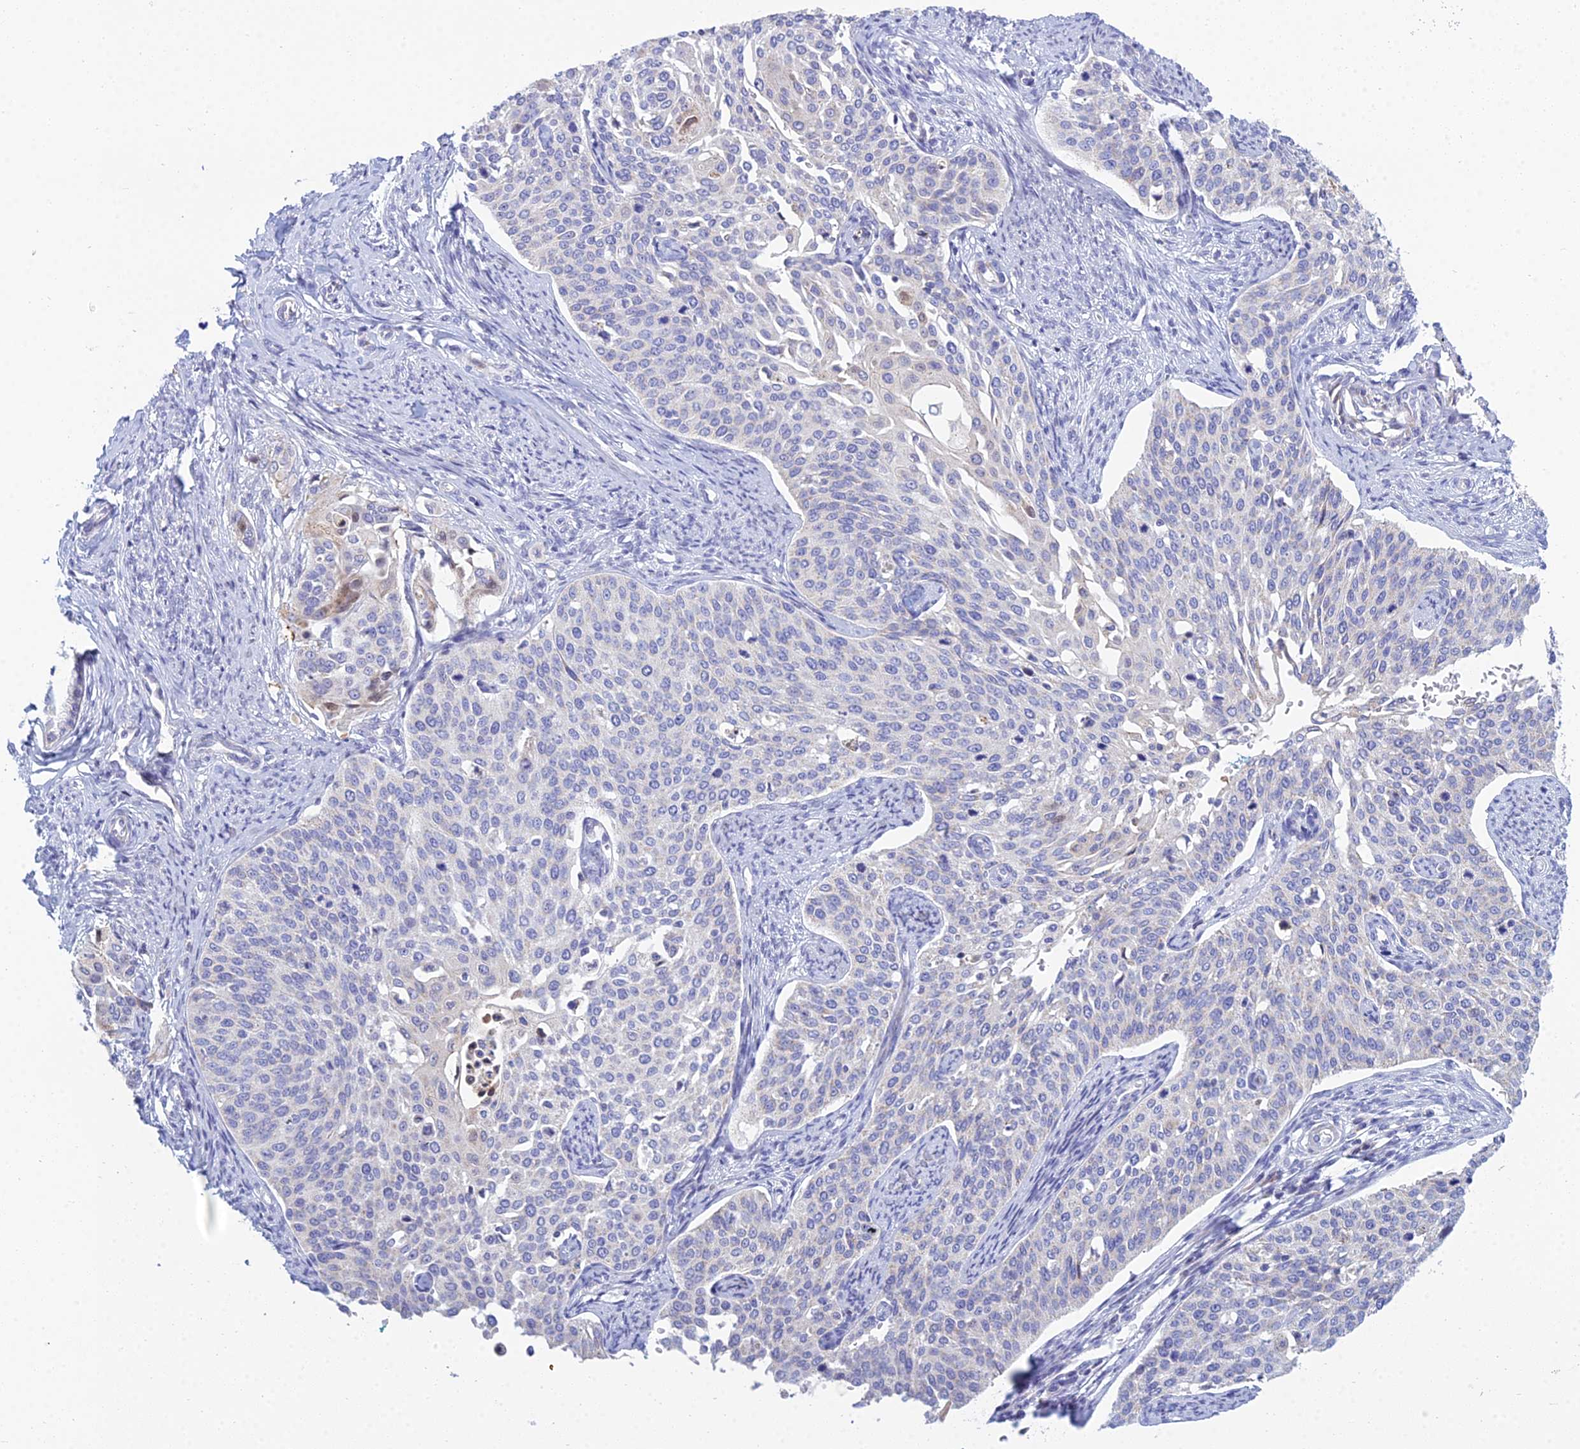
{"staining": {"intensity": "negative", "quantity": "none", "location": "none"}, "tissue": "cervical cancer", "cell_type": "Tumor cells", "image_type": "cancer", "snomed": [{"axis": "morphology", "description": "Squamous cell carcinoma, NOS"}, {"axis": "topography", "description": "Cervix"}], "caption": "Tumor cells show no significant protein expression in cervical cancer.", "gene": "PRR13", "patient": {"sex": "female", "age": 44}}